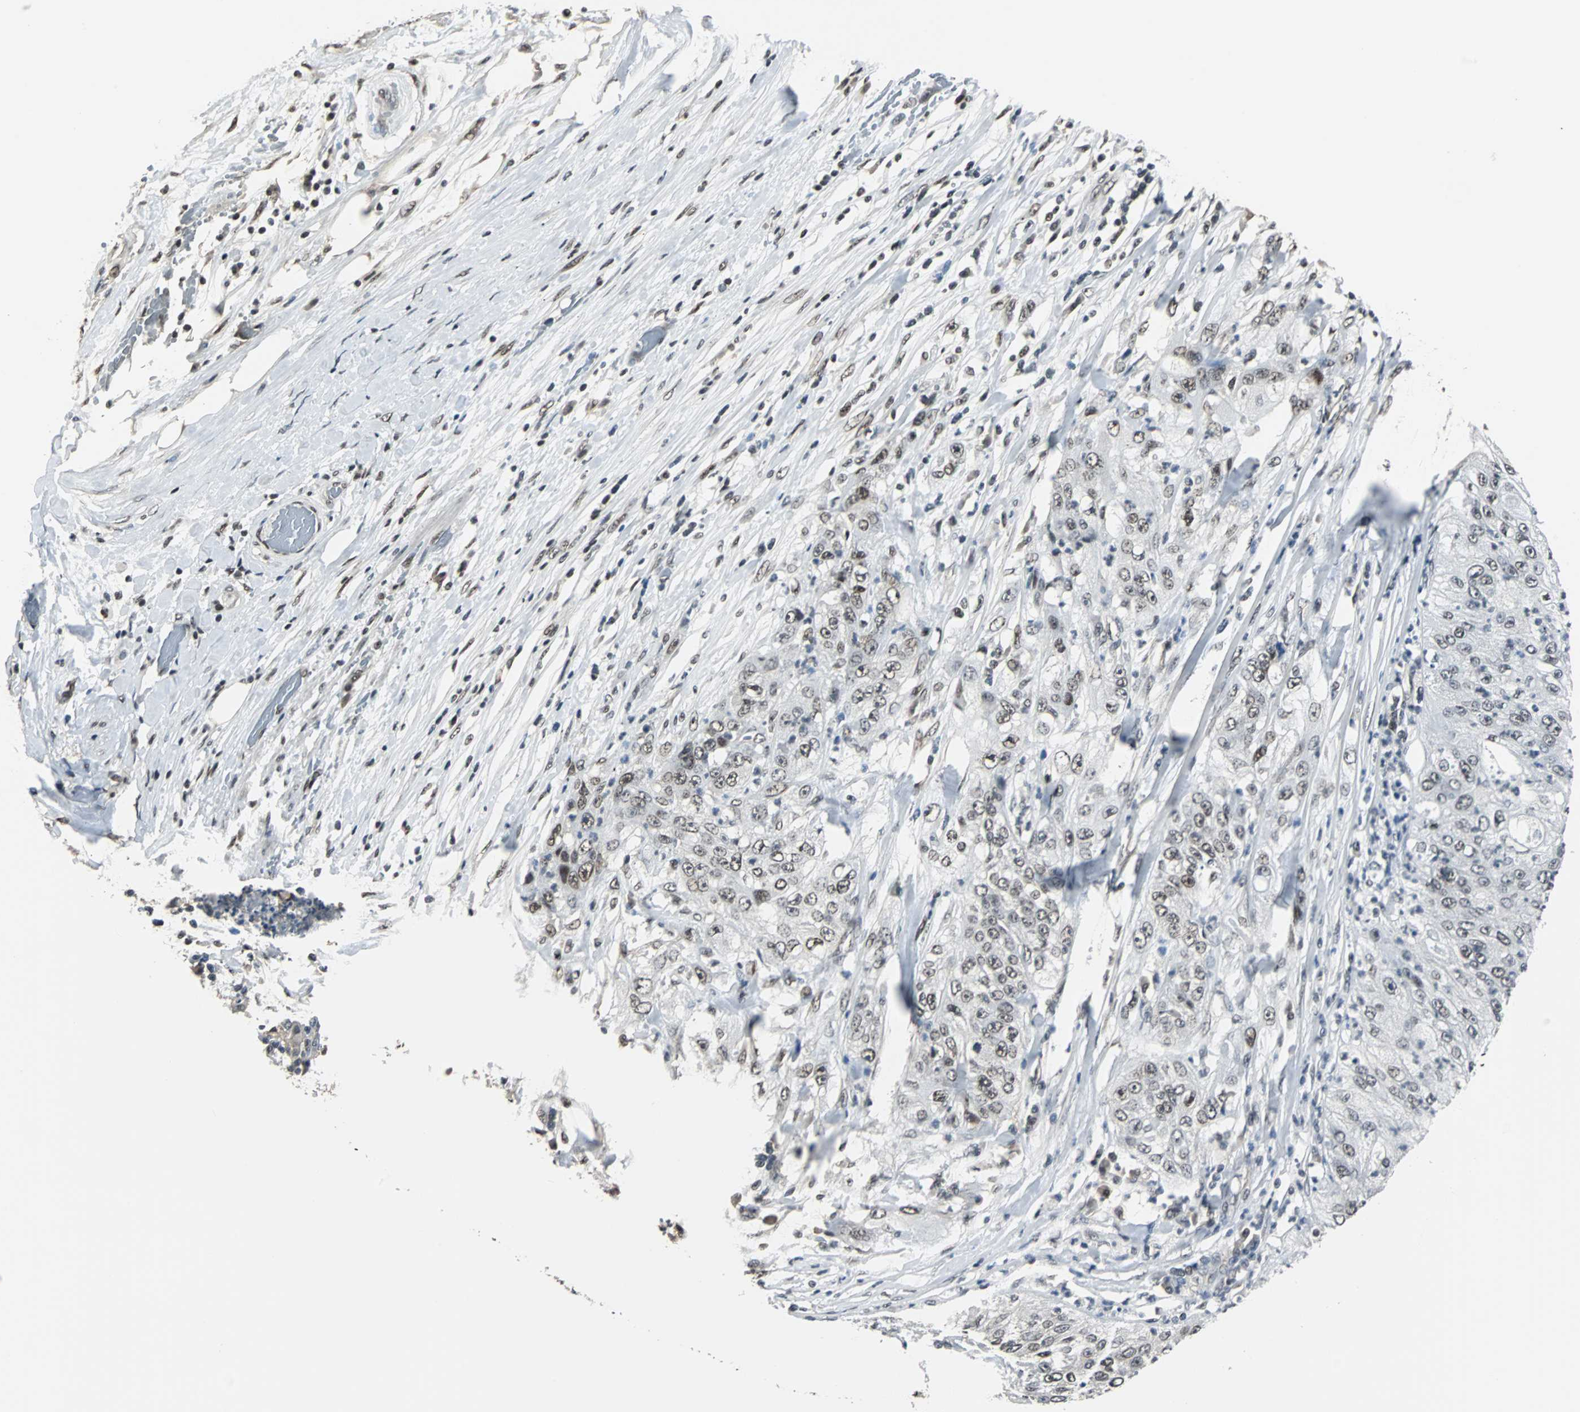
{"staining": {"intensity": "weak", "quantity": "25%-75%", "location": "nuclear"}, "tissue": "lung cancer", "cell_type": "Tumor cells", "image_type": "cancer", "snomed": [{"axis": "morphology", "description": "Inflammation, NOS"}, {"axis": "morphology", "description": "Squamous cell carcinoma, NOS"}, {"axis": "topography", "description": "Lymph node"}, {"axis": "topography", "description": "Soft tissue"}, {"axis": "topography", "description": "Lung"}], "caption": "This image exhibits immunohistochemistry (IHC) staining of lung cancer, with low weak nuclear staining in approximately 25%-75% of tumor cells.", "gene": "MKX", "patient": {"sex": "male", "age": 66}}